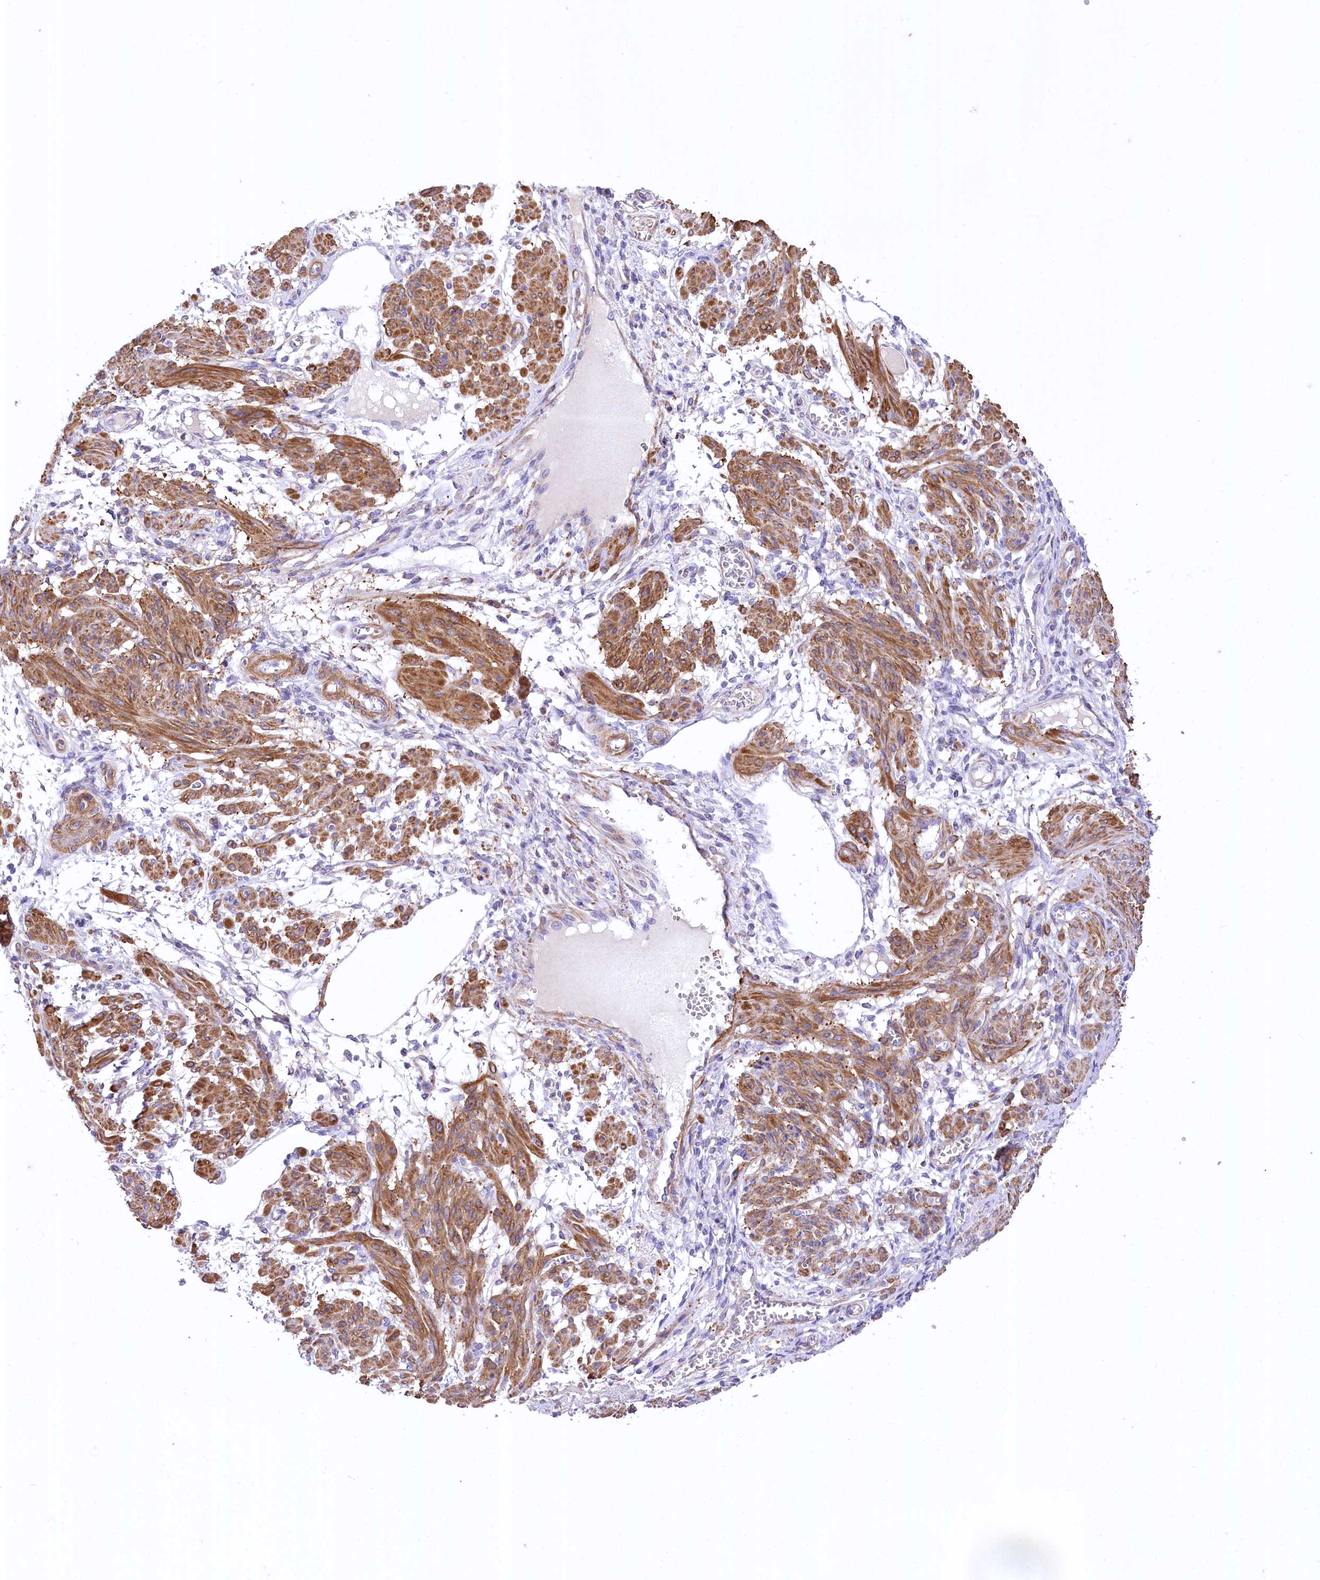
{"staining": {"intensity": "moderate", "quantity": ">75%", "location": "cytoplasmic/membranous"}, "tissue": "smooth muscle", "cell_type": "Smooth muscle cells", "image_type": "normal", "snomed": [{"axis": "morphology", "description": "Normal tissue, NOS"}, {"axis": "topography", "description": "Smooth muscle"}], "caption": "A medium amount of moderate cytoplasmic/membranous positivity is appreciated in about >75% of smooth muscle cells in benign smooth muscle.", "gene": "RDH16", "patient": {"sex": "female", "age": 39}}